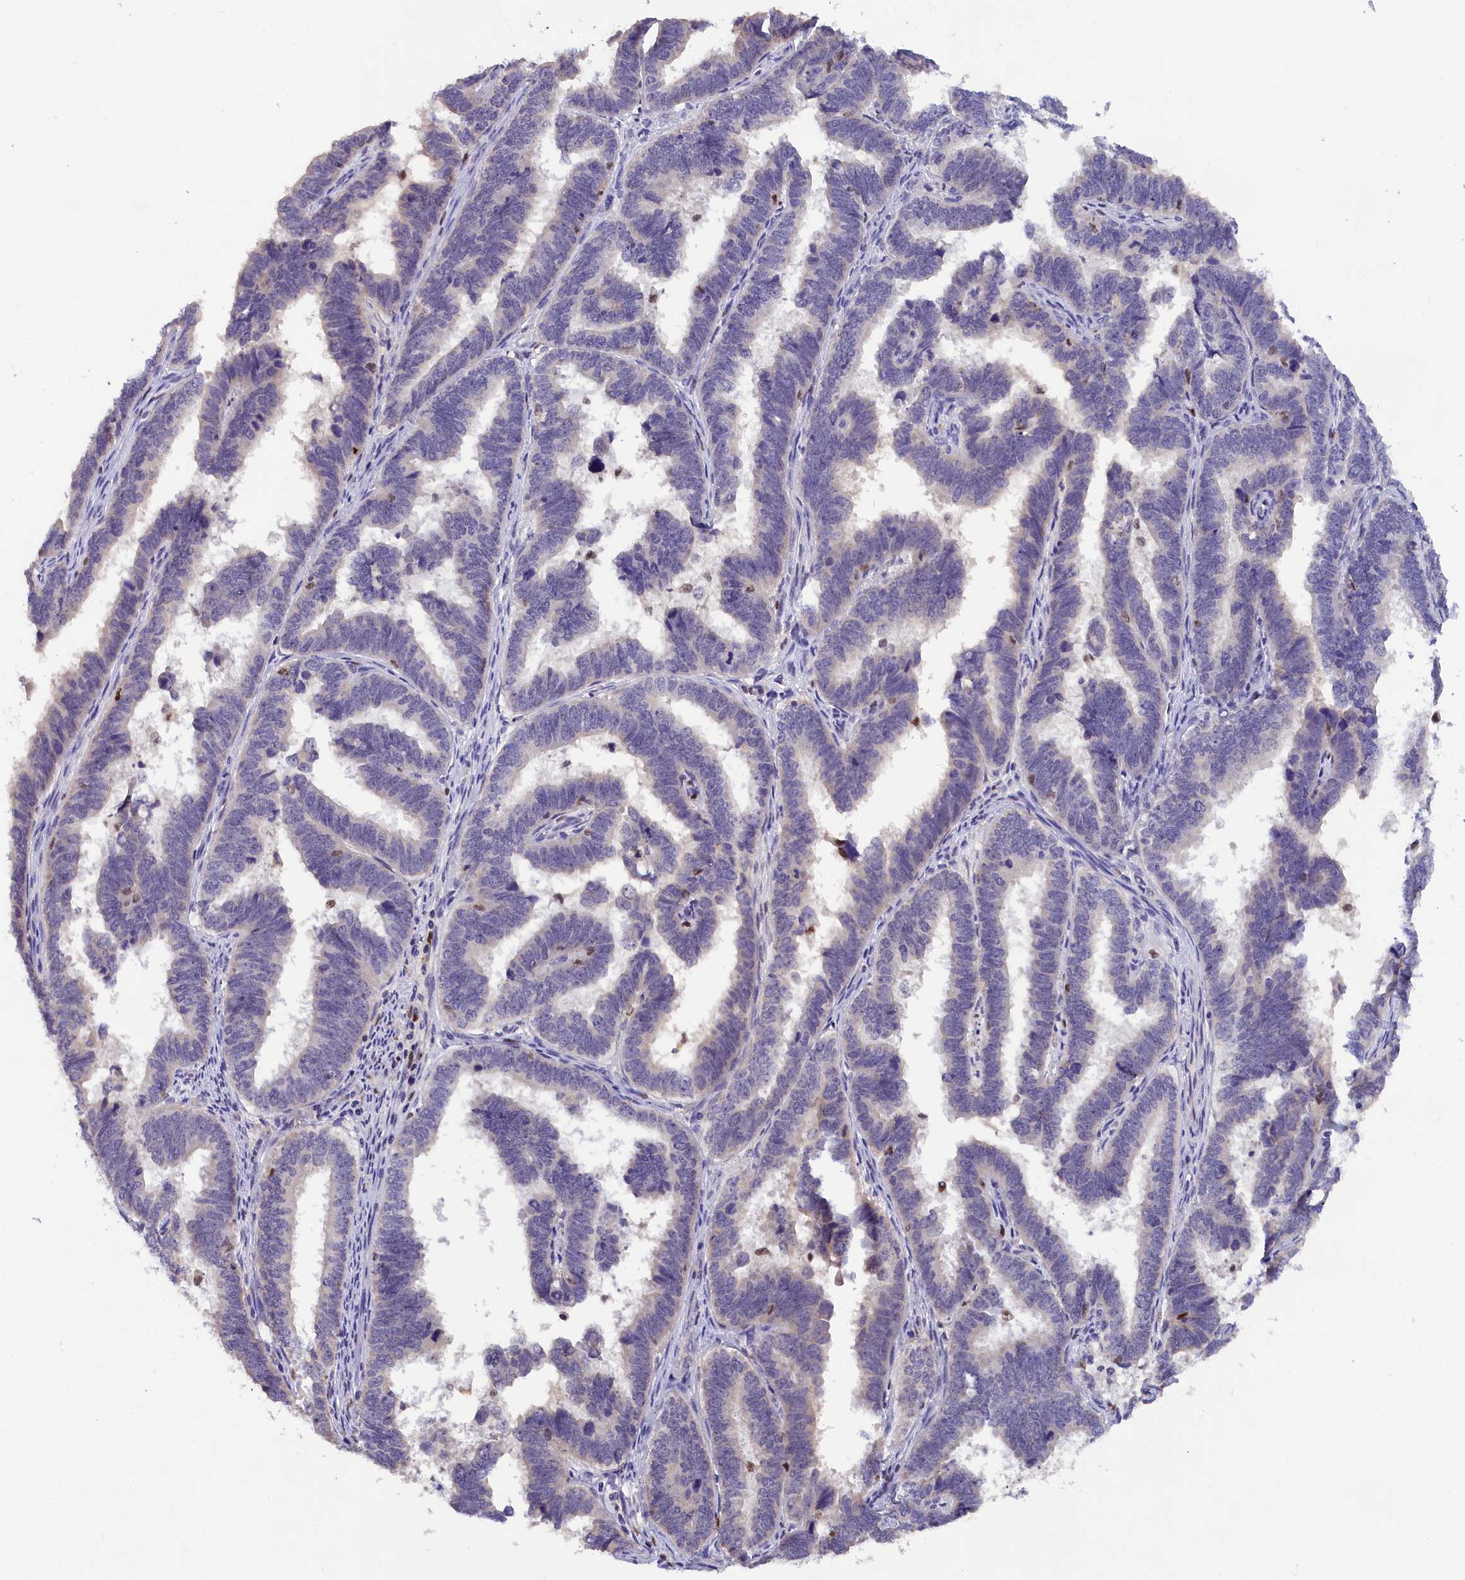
{"staining": {"intensity": "negative", "quantity": "none", "location": "none"}, "tissue": "endometrial cancer", "cell_type": "Tumor cells", "image_type": "cancer", "snomed": [{"axis": "morphology", "description": "Adenocarcinoma, NOS"}, {"axis": "topography", "description": "Endometrium"}], "caption": "Immunohistochemical staining of endometrial adenocarcinoma demonstrates no significant staining in tumor cells.", "gene": "BTBD9", "patient": {"sex": "female", "age": 75}}